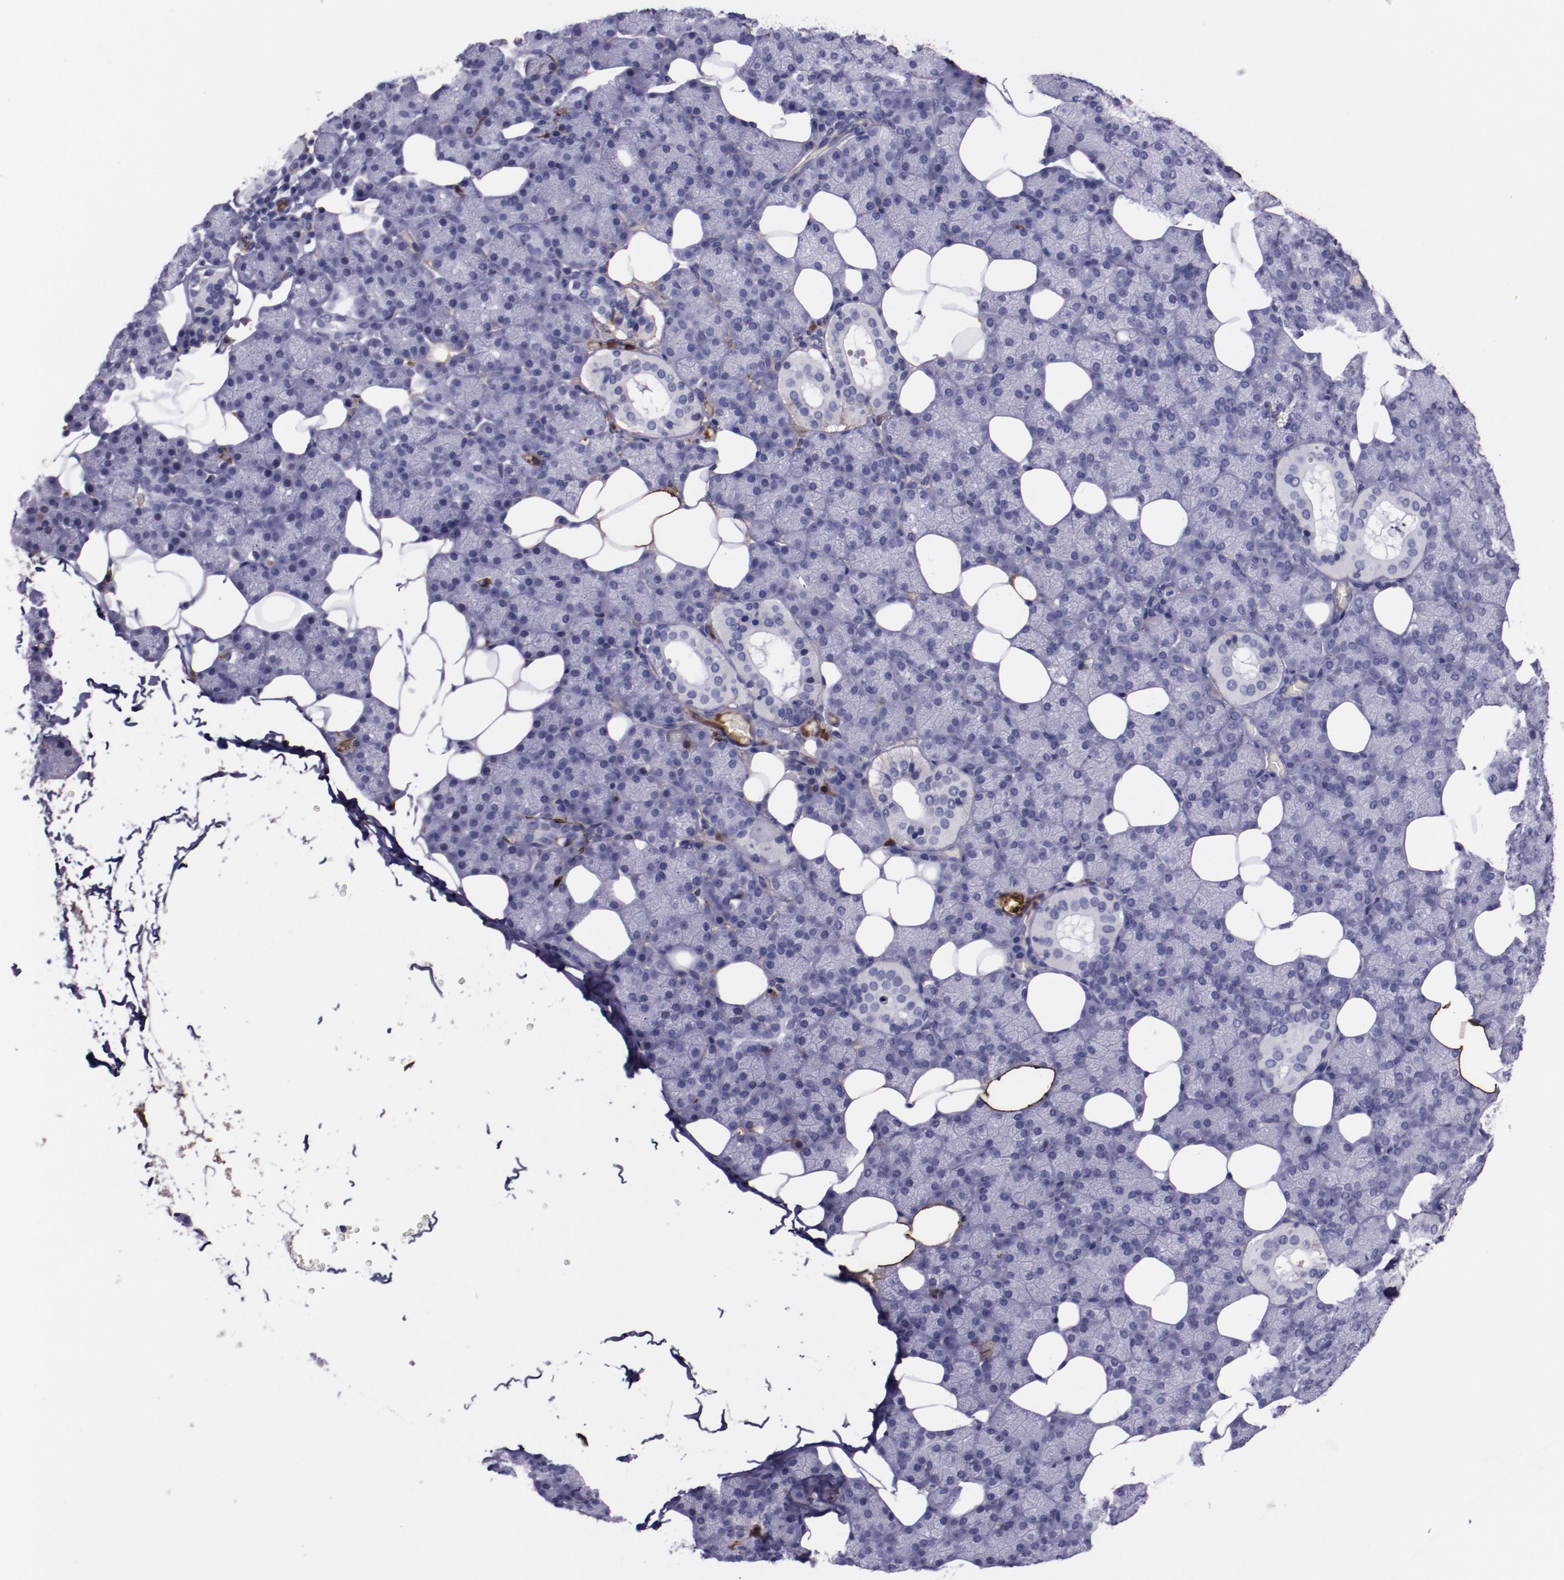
{"staining": {"intensity": "negative", "quantity": "none", "location": "none"}, "tissue": "salivary gland", "cell_type": "Glandular cells", "image_type": "normal", "snomed": [{"axis": "morphology", "description": "Normal tissue, NOS"}, {"axis": "topography", "description": "Lymph node"}, {"axis": "topography", "description": "Salivary gland"}], "caption": "Glandular cells show no significant staining in benign salivary gland.", "gene": "APOH", "patient": {"sex": "male", "age": 8}}